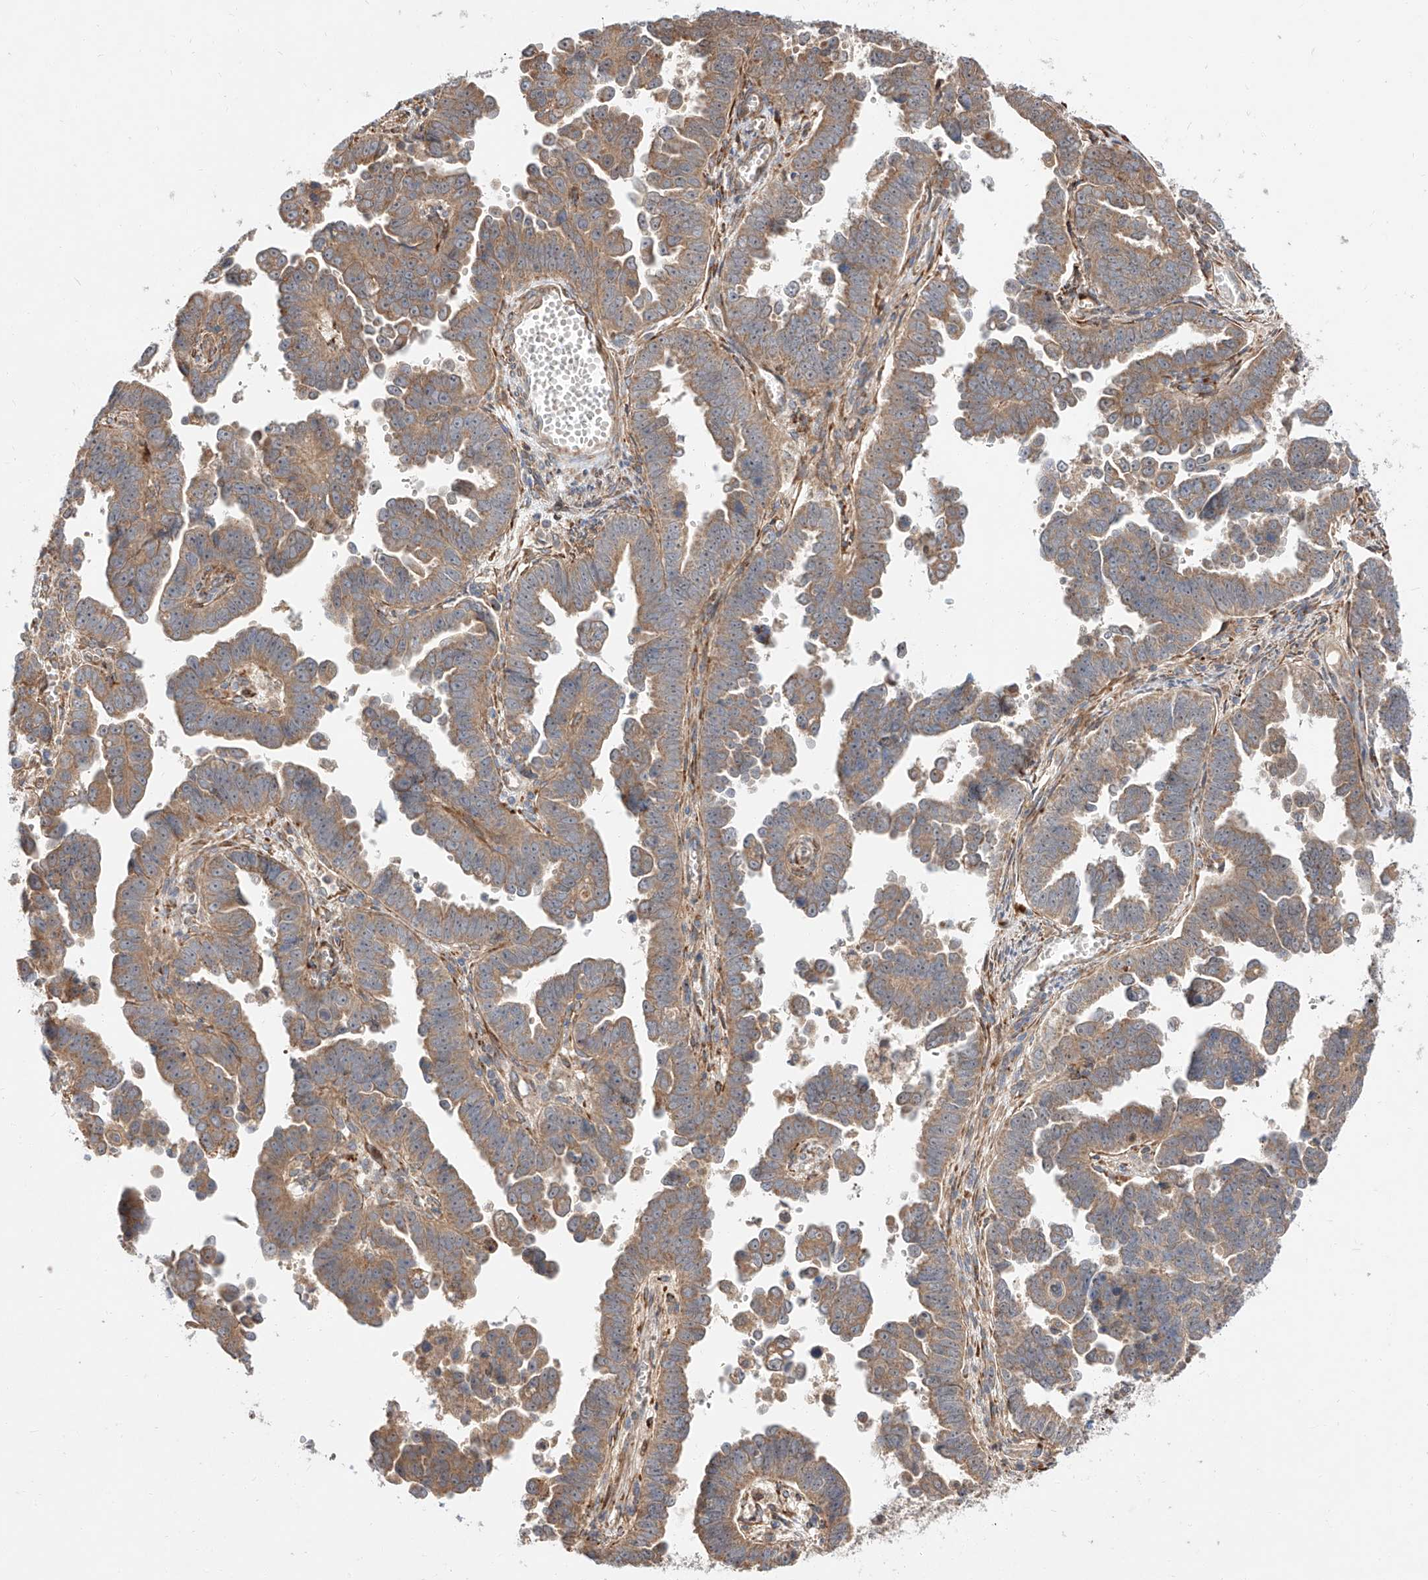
{"staining": {"intensity": "weak", "quantity": "25%-75%", "location": "cytoplasmic/membranous"}, "tissue": "endometrial cancer", "cell_type": "Tumor cells", "image_type": "cancer", "snomed": [{"axis": "morphology", "description": "Adenocarcinoma, NOS"}, {"axis": "topography", "description": "Endometrium"}], "caption": "Immunohistochemical staining of human endometrial cancer reveals low levels of weak cytoplasmic/membranous protein staining in approximately 25%-75% of tumor cells. (DAB IHC with brightfield microscopy, high magnification).", "gene": "DIRAS3", "patient": {"sex": "female", "age": 75}}